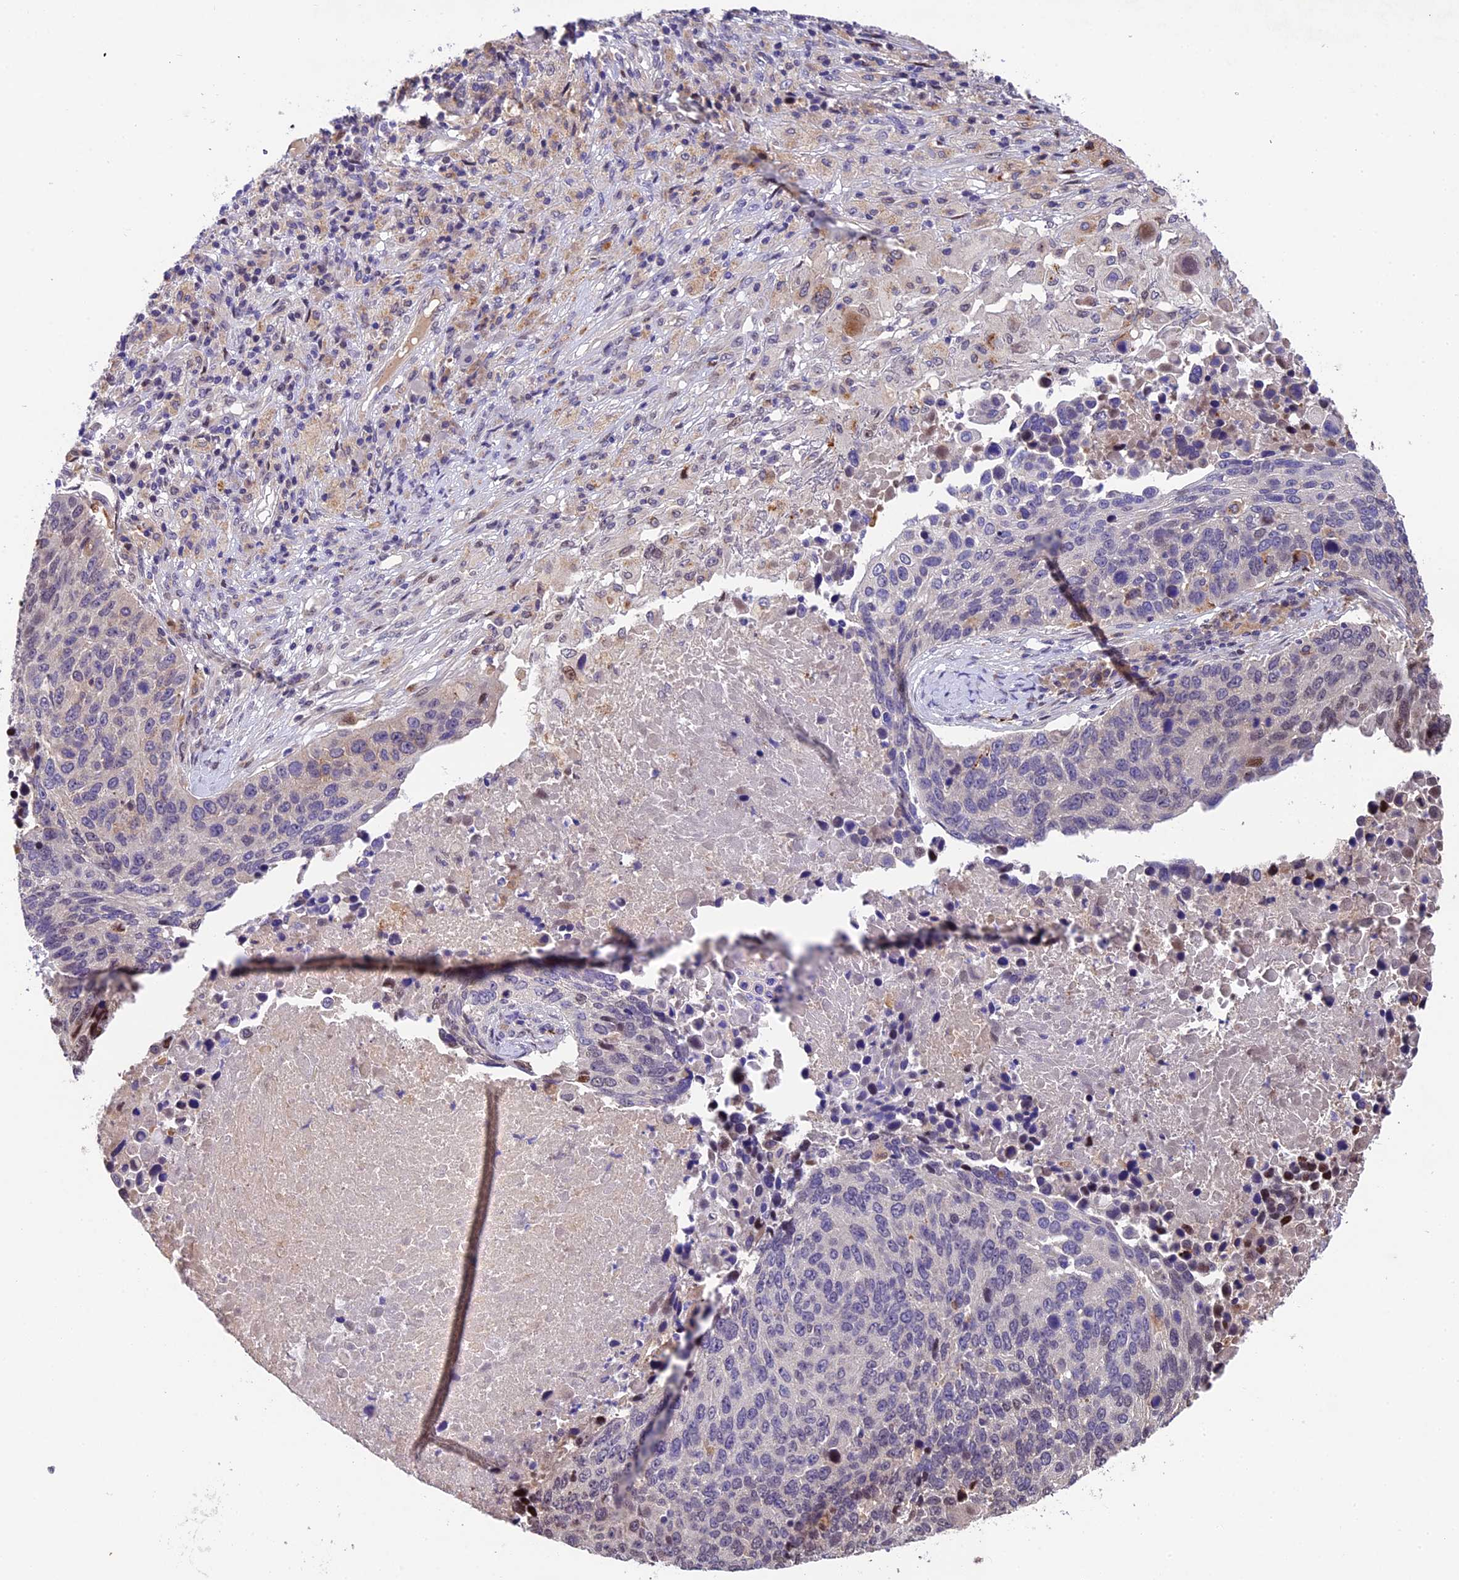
{"staining": {"intensity": "weak", "quantity": "<25%", "location": "nuclear"}, "tissue": "lung cancer", "cell_type": "Tumor cells", "image_type": "cancer", "snomed": [{"axis": "morphology", "description": "Normal tissue, NOS"}, {"axis": "morphology", "description": "Squamous cell carcinoma, NOS"}, {"axis": "topography", "description": "Lymph node"}, {"axis": "topography", "description": "Lung"}], "caption": "Immunohistochemical staining of lung cancer demonstrates no significant positivity in tumor cells.", "gene": "CCSER1", "patient": {"sex": "male", "age": 66}}